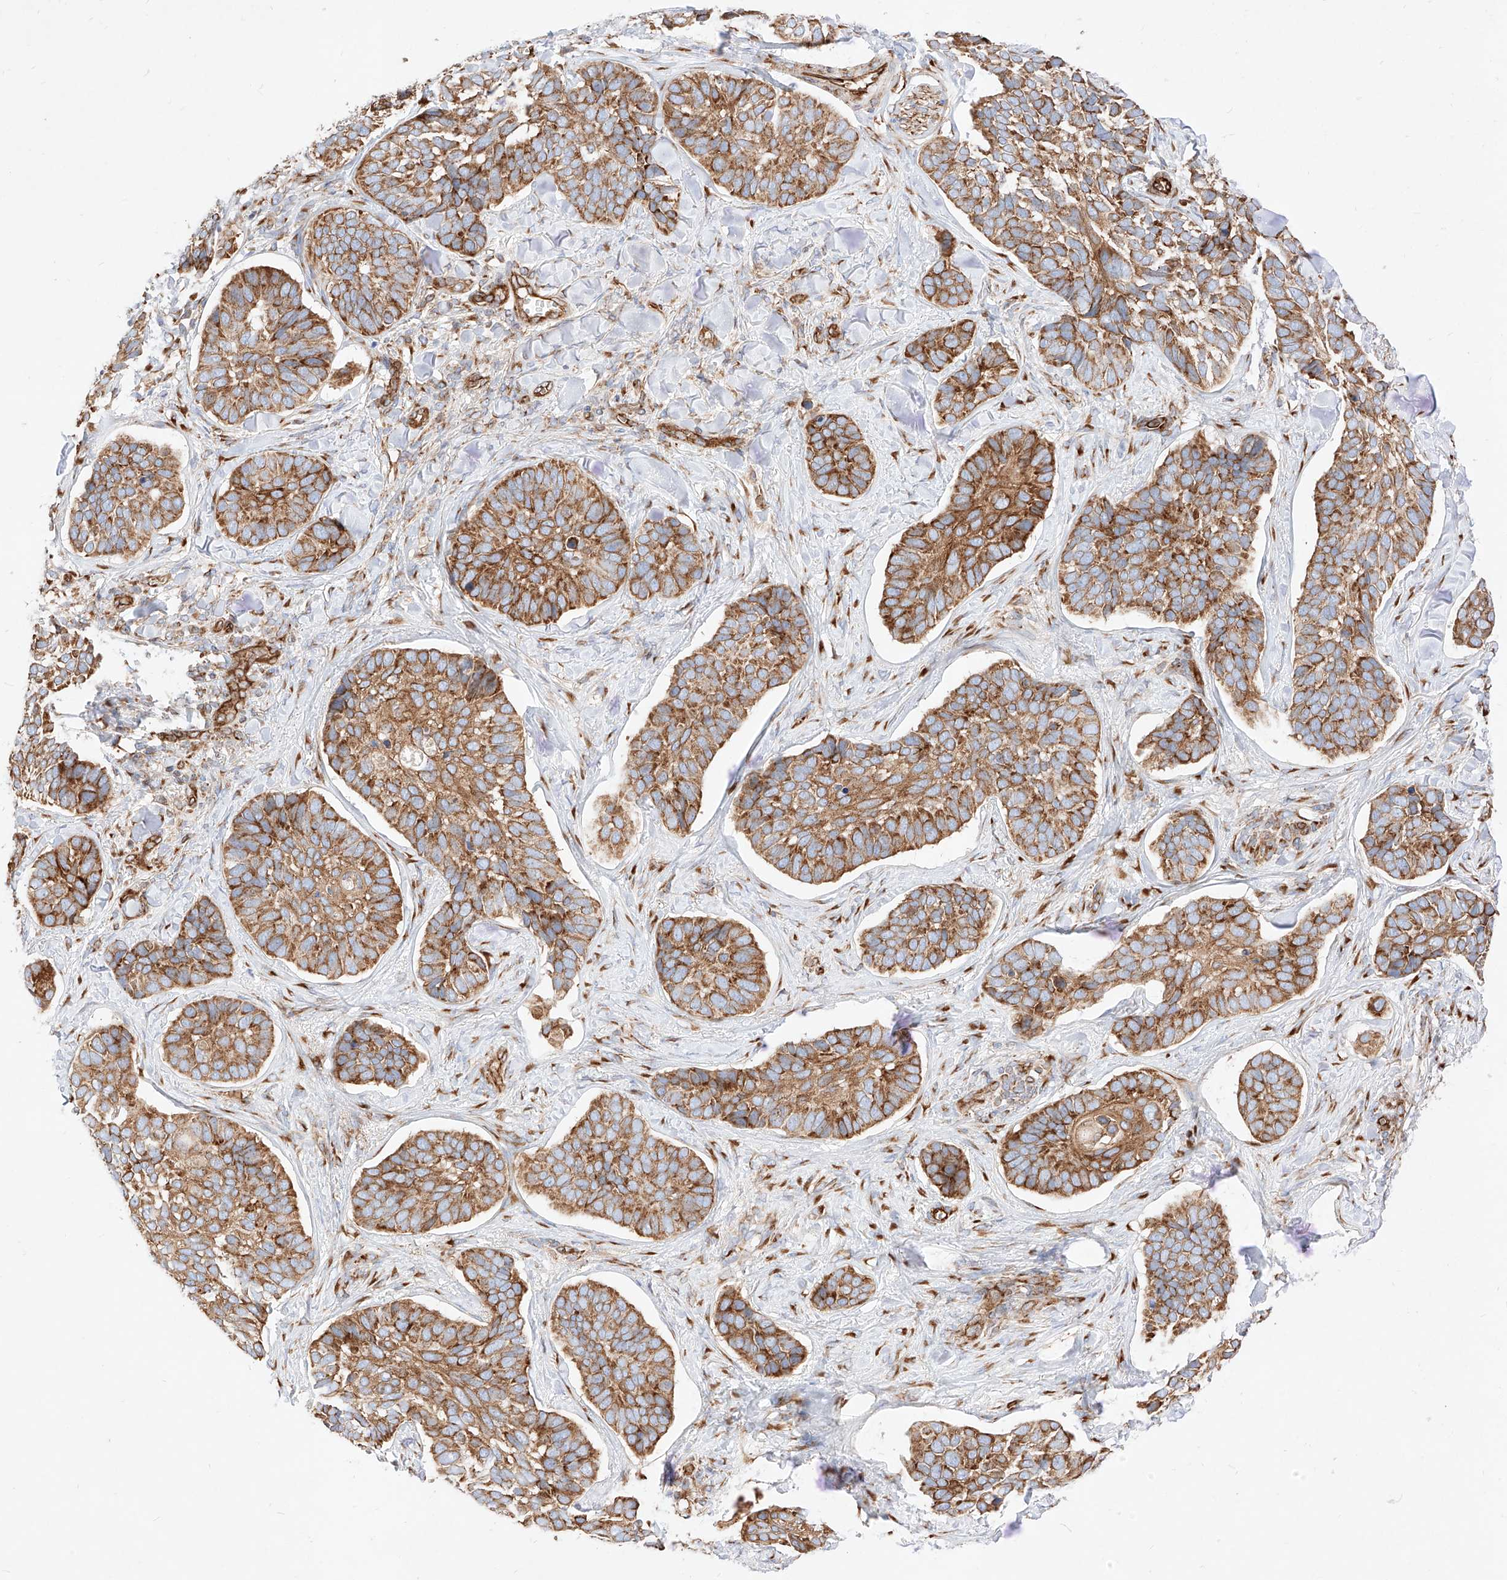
{"staining": {"intensity": "moderate", "quantity": ">75%", "location": "cytoplasmic/membranous"}, "tissue": "skin cancer", "cell_type": "Tumor cells", "image_type": "cancer", "snomed": [{"axis": "morphology", "description": "Basal cell carcinoma"}, {"axis": "topography", "description": "Skin"}], "caption": "Human skin cancer stained with a brown dye exhibits moderate cytoplasmic/membranous positive expression in approximately >75% of tumor cells.", "gene": "CSGALNACT2", "patient": {"sex": "male", "age": 62}}